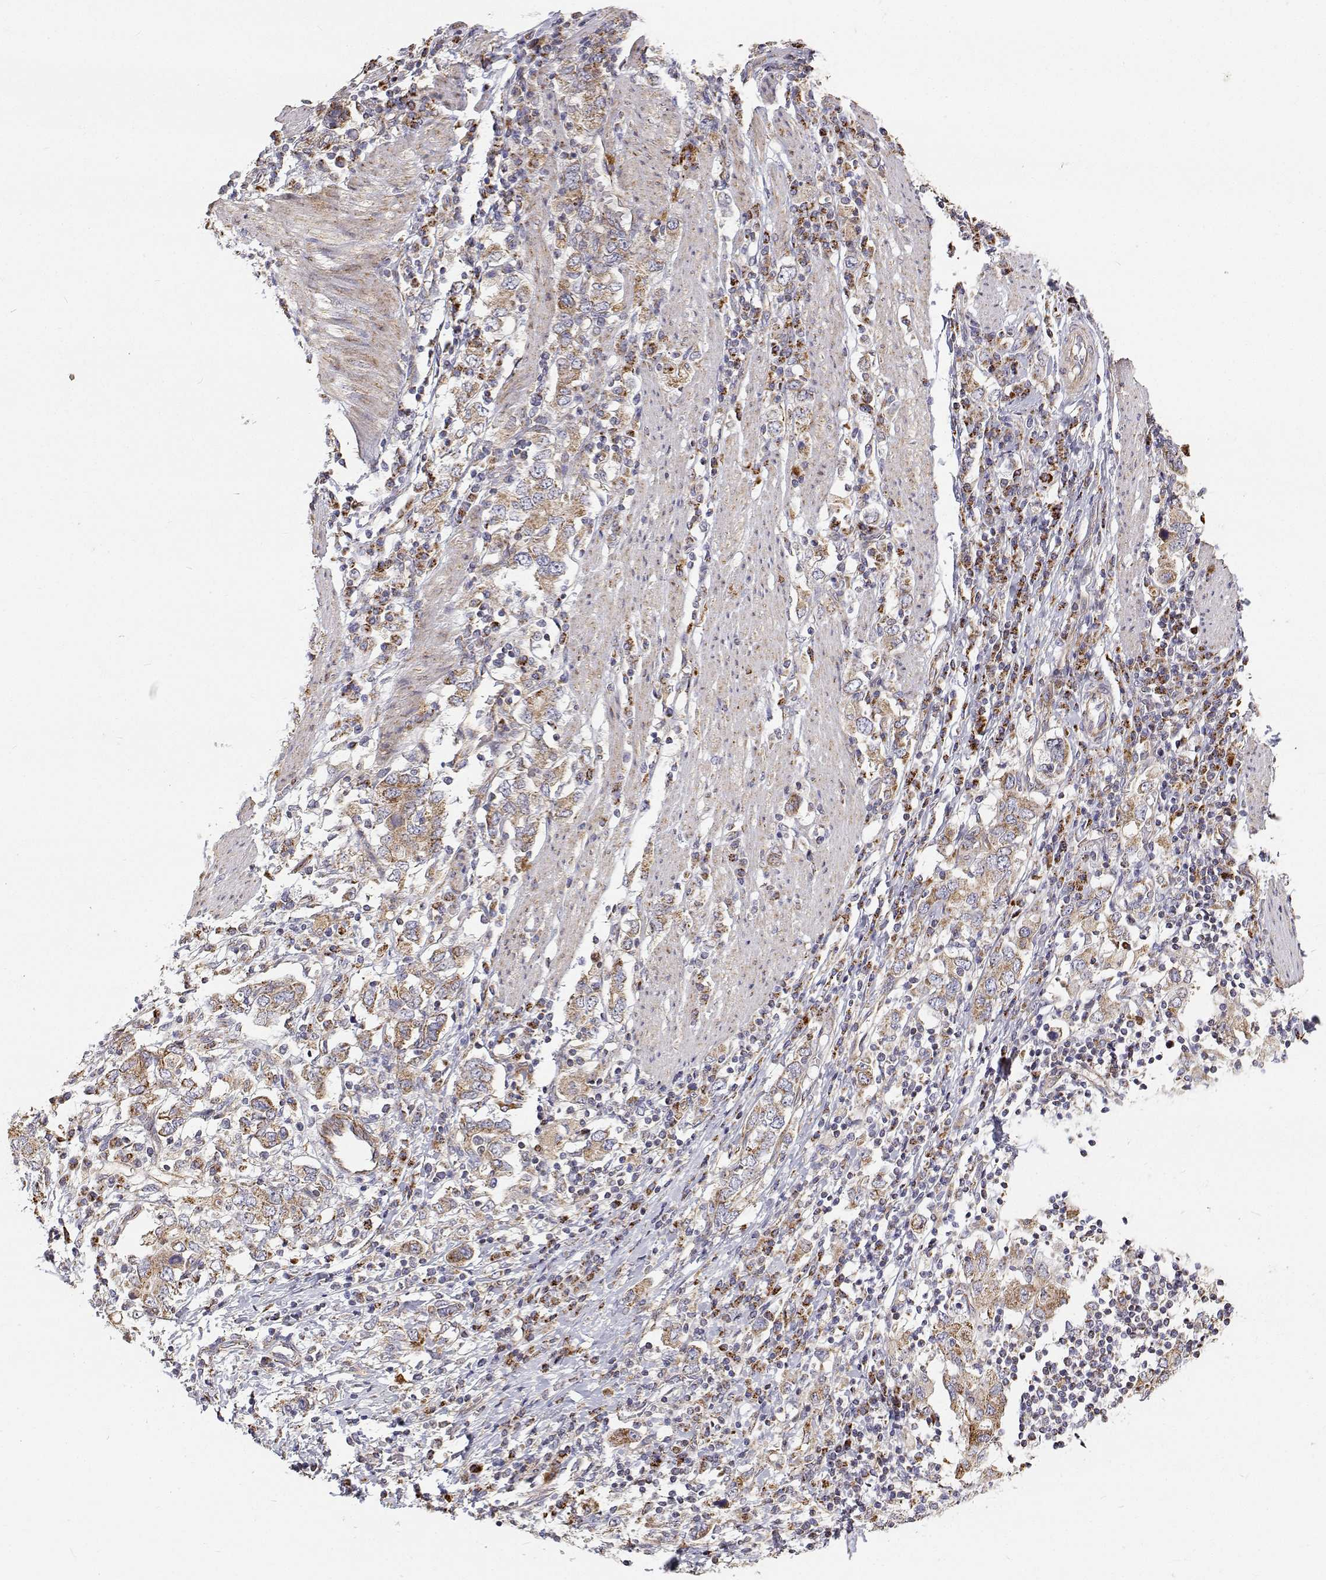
{"staining": {"intensity": "weak", "quantity": ">75%", "location": "cytoplasmic/membranous"}, "tissue": "stomach cancer", "cell_type": "Tumor cells", "image_type": "cancer", "snomed": [{"axis": "morphology", "description": "Adenocarcinoma, NOS"}, {"axis": "topography", "description": "Stomach, upper"}, {"axis": "topography", "description": "Stomach"}], "caption": "Protein expression analysis of stomach adenocarcinoma shows weak cytoplasmic/membranous expression in approximately >75% of tumor cells. (Stains: DAB in brown, nuclei in blue, Microscopy: brightfield microscopy at high magnification).", "gene": "SPICE1", "patient": {"sex": "male", "age": 62}}